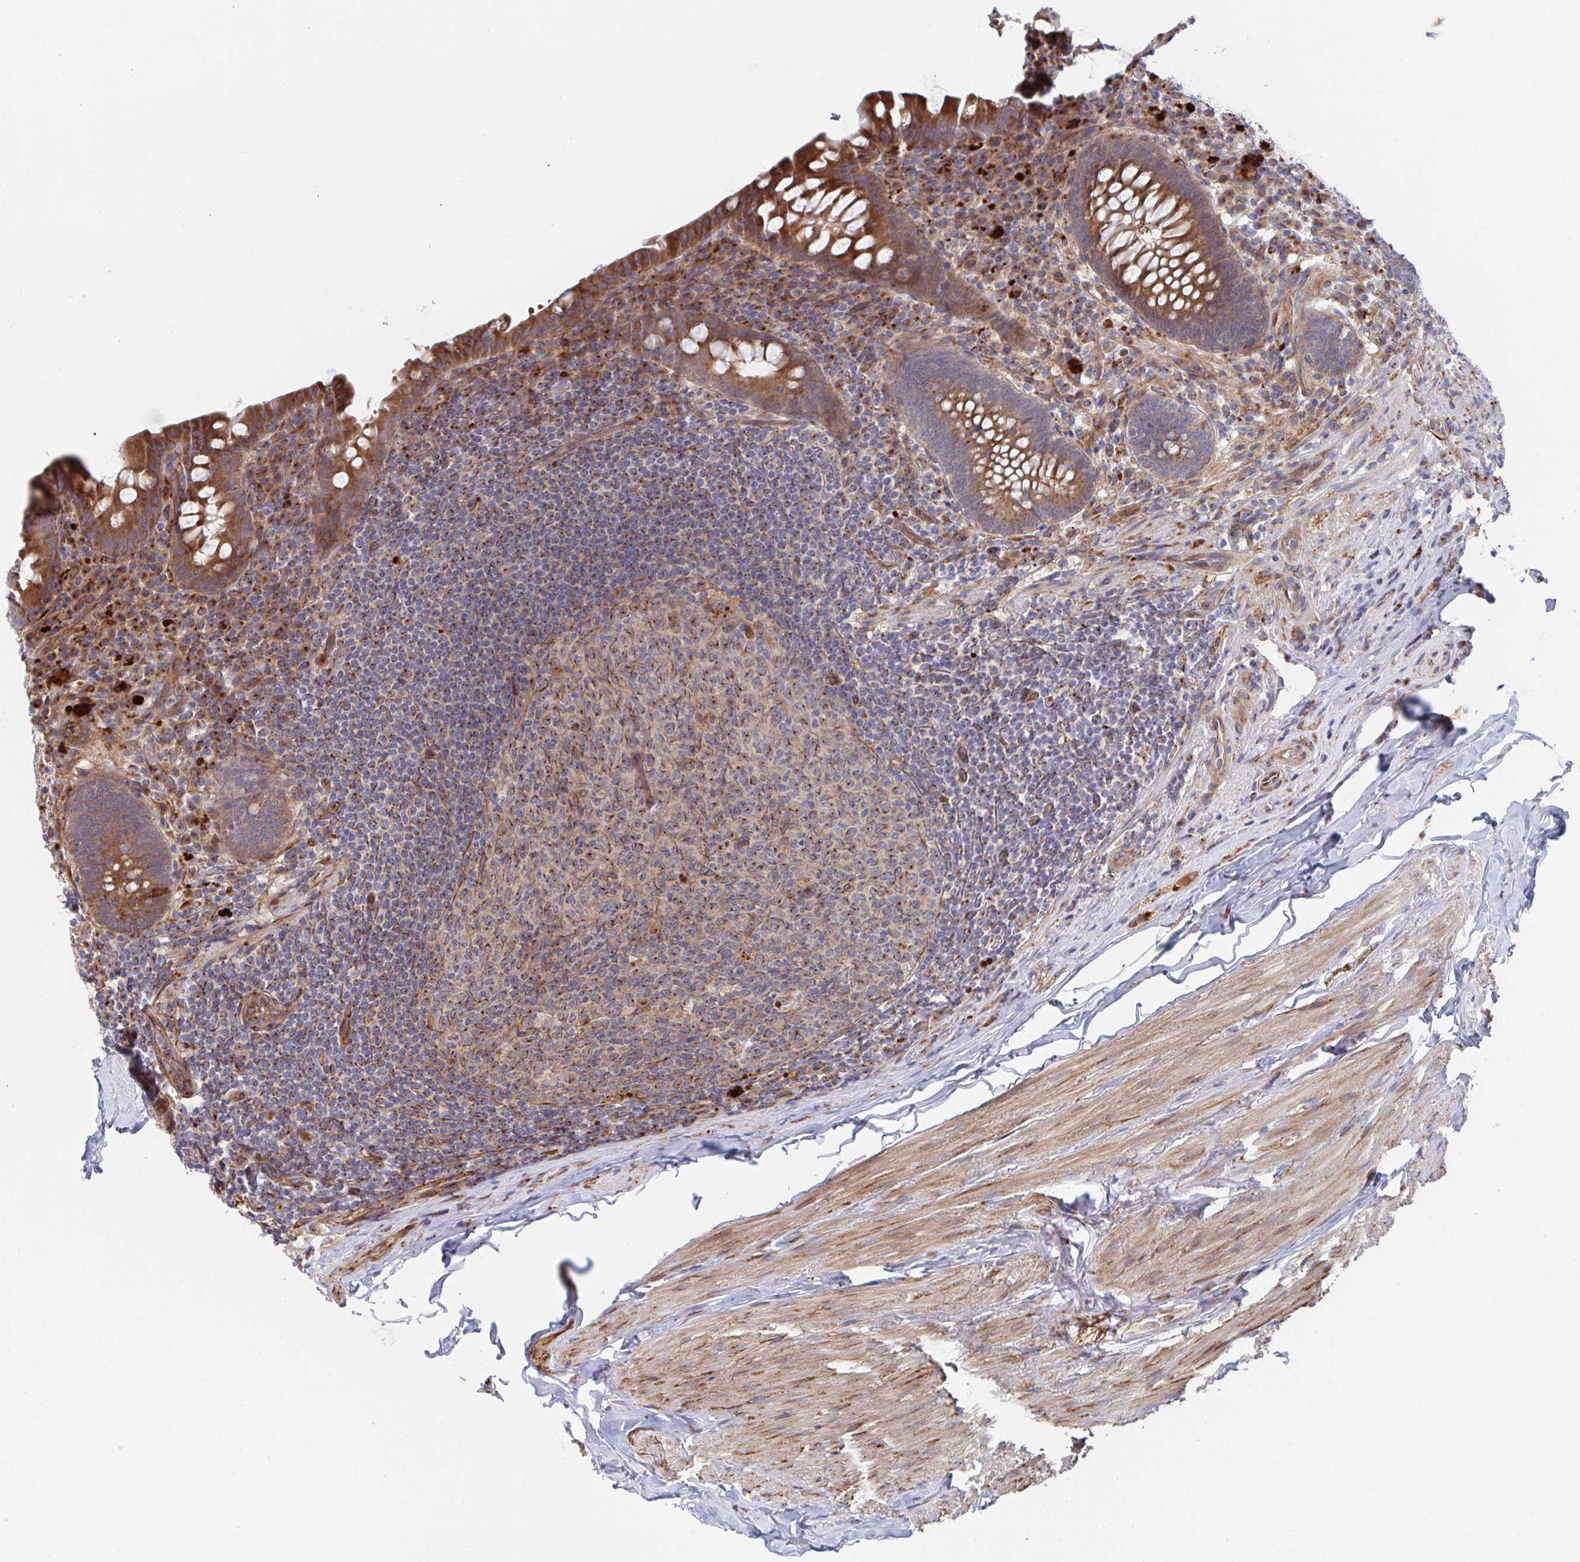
{"staining": {"intensity": "moderate", "quantity": ">75%", "location": "cytoplasmic/membranous"}, "tissue": "appendix", "cell_type": "Glandular cells", "image_type": "normal", "snomed": [{"axis": "morphology", "description": "Normal tissue, NOS"}, {"axis": "topography", "description": "Appendix"}], "caption": "Appendix stained with DAB immunohistochemistry displays medium levels of moderate cytoplasmic/membranous positivity in about >75% of glandular cells.", "gene": "FJX1", "patient": {"sex": "male", "age": 71}}